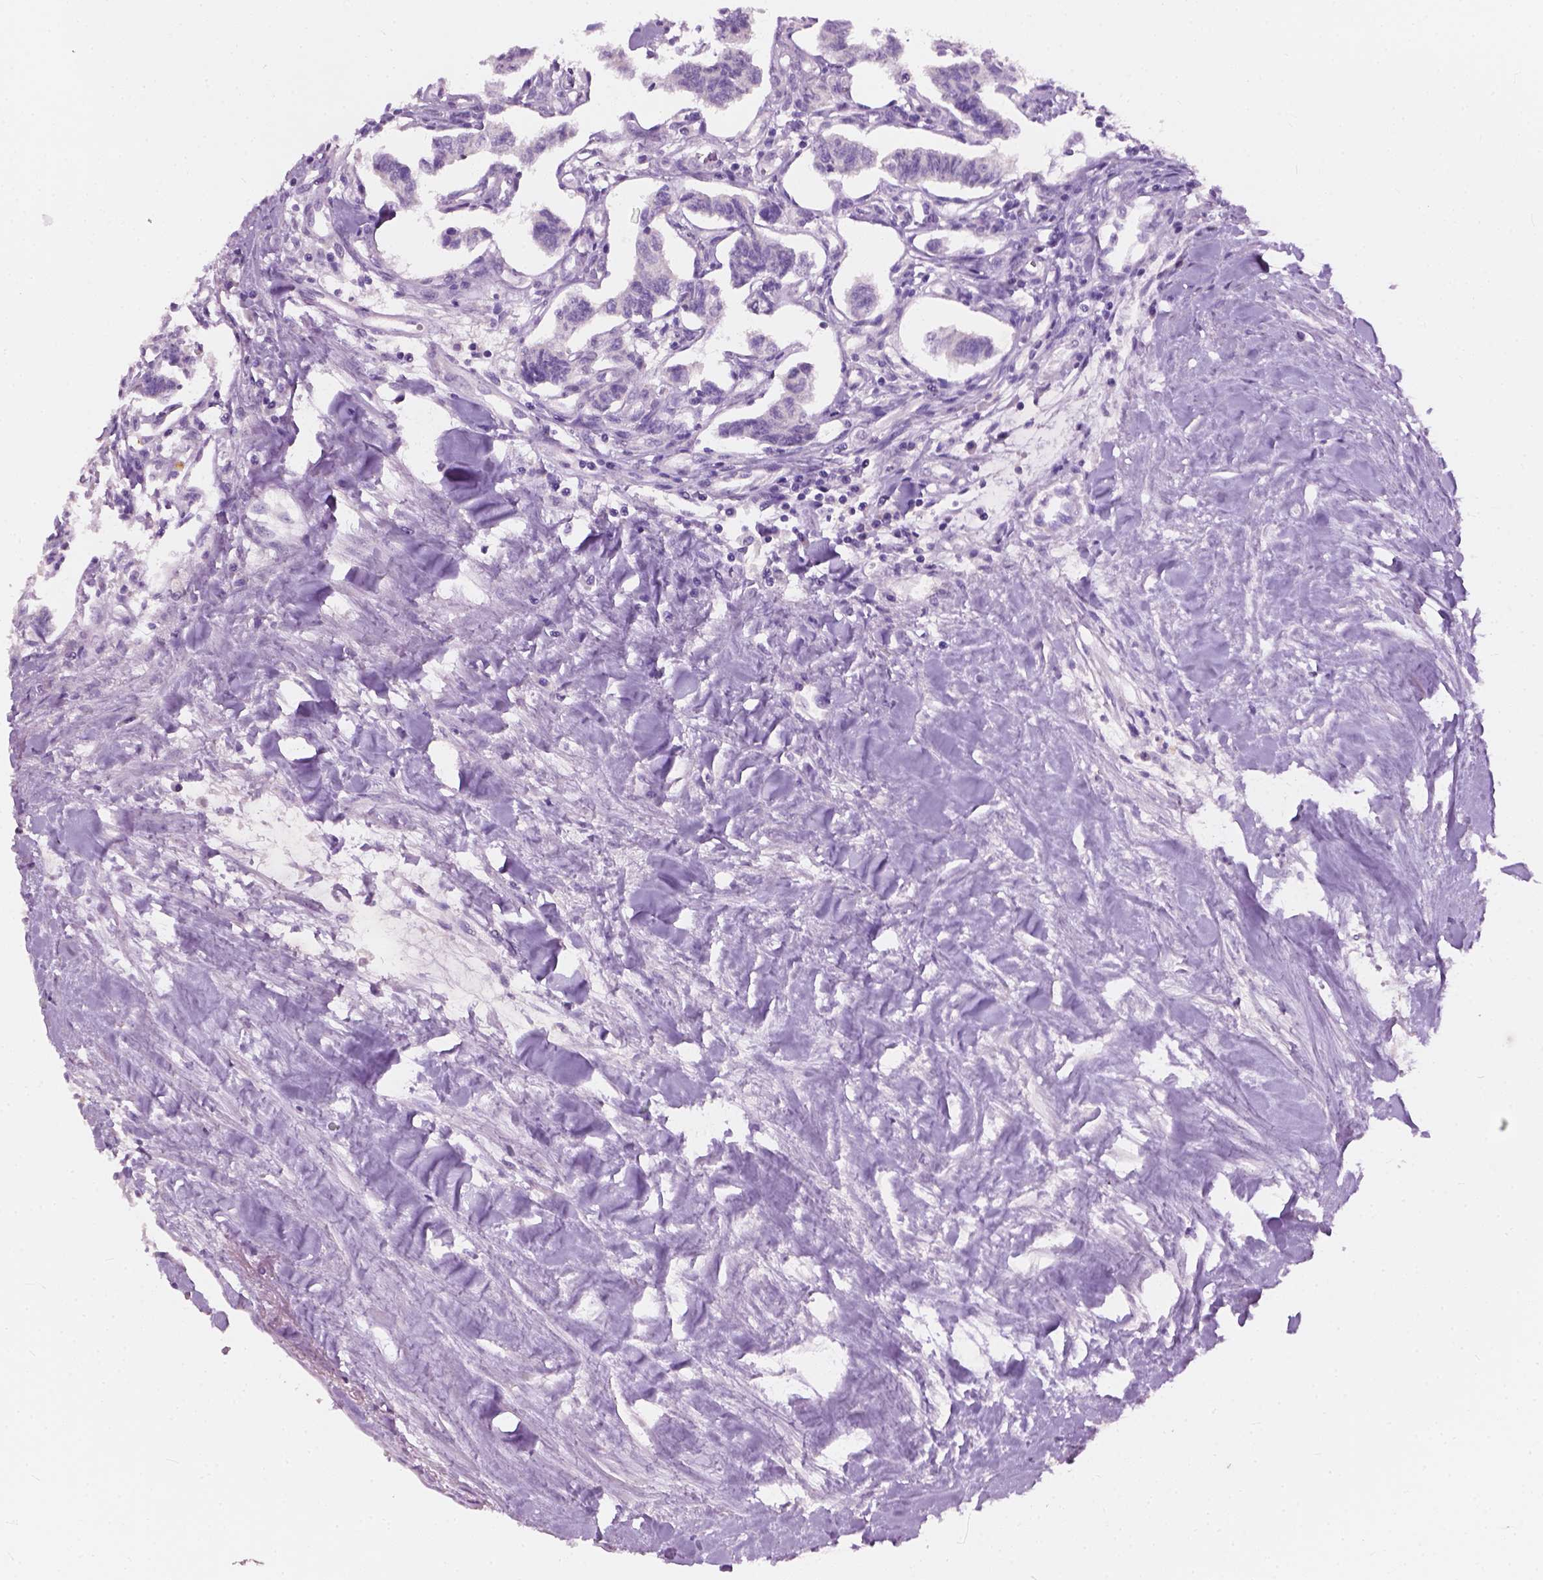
{"staining": {"intensity": "negative", "quantity": "none", "location": "none"}, "tissue": "carcinoid", "cell_type": "Tumor cells", "image_type": "cancer", "snomed": [{"axis": "morphology", "description": "Carcinoid, malignant, NOS"}, {"axis": "topography", "description": "Kidney"}], "caption": "A high-resolution image shows IHC staining of carcinoid, which demonstrates no significant expression in tumor cells. (IHC, brightfield microscopy, high magnification).", "gene": "KRT17", "patient": {"sex": "female", "age": 41}}